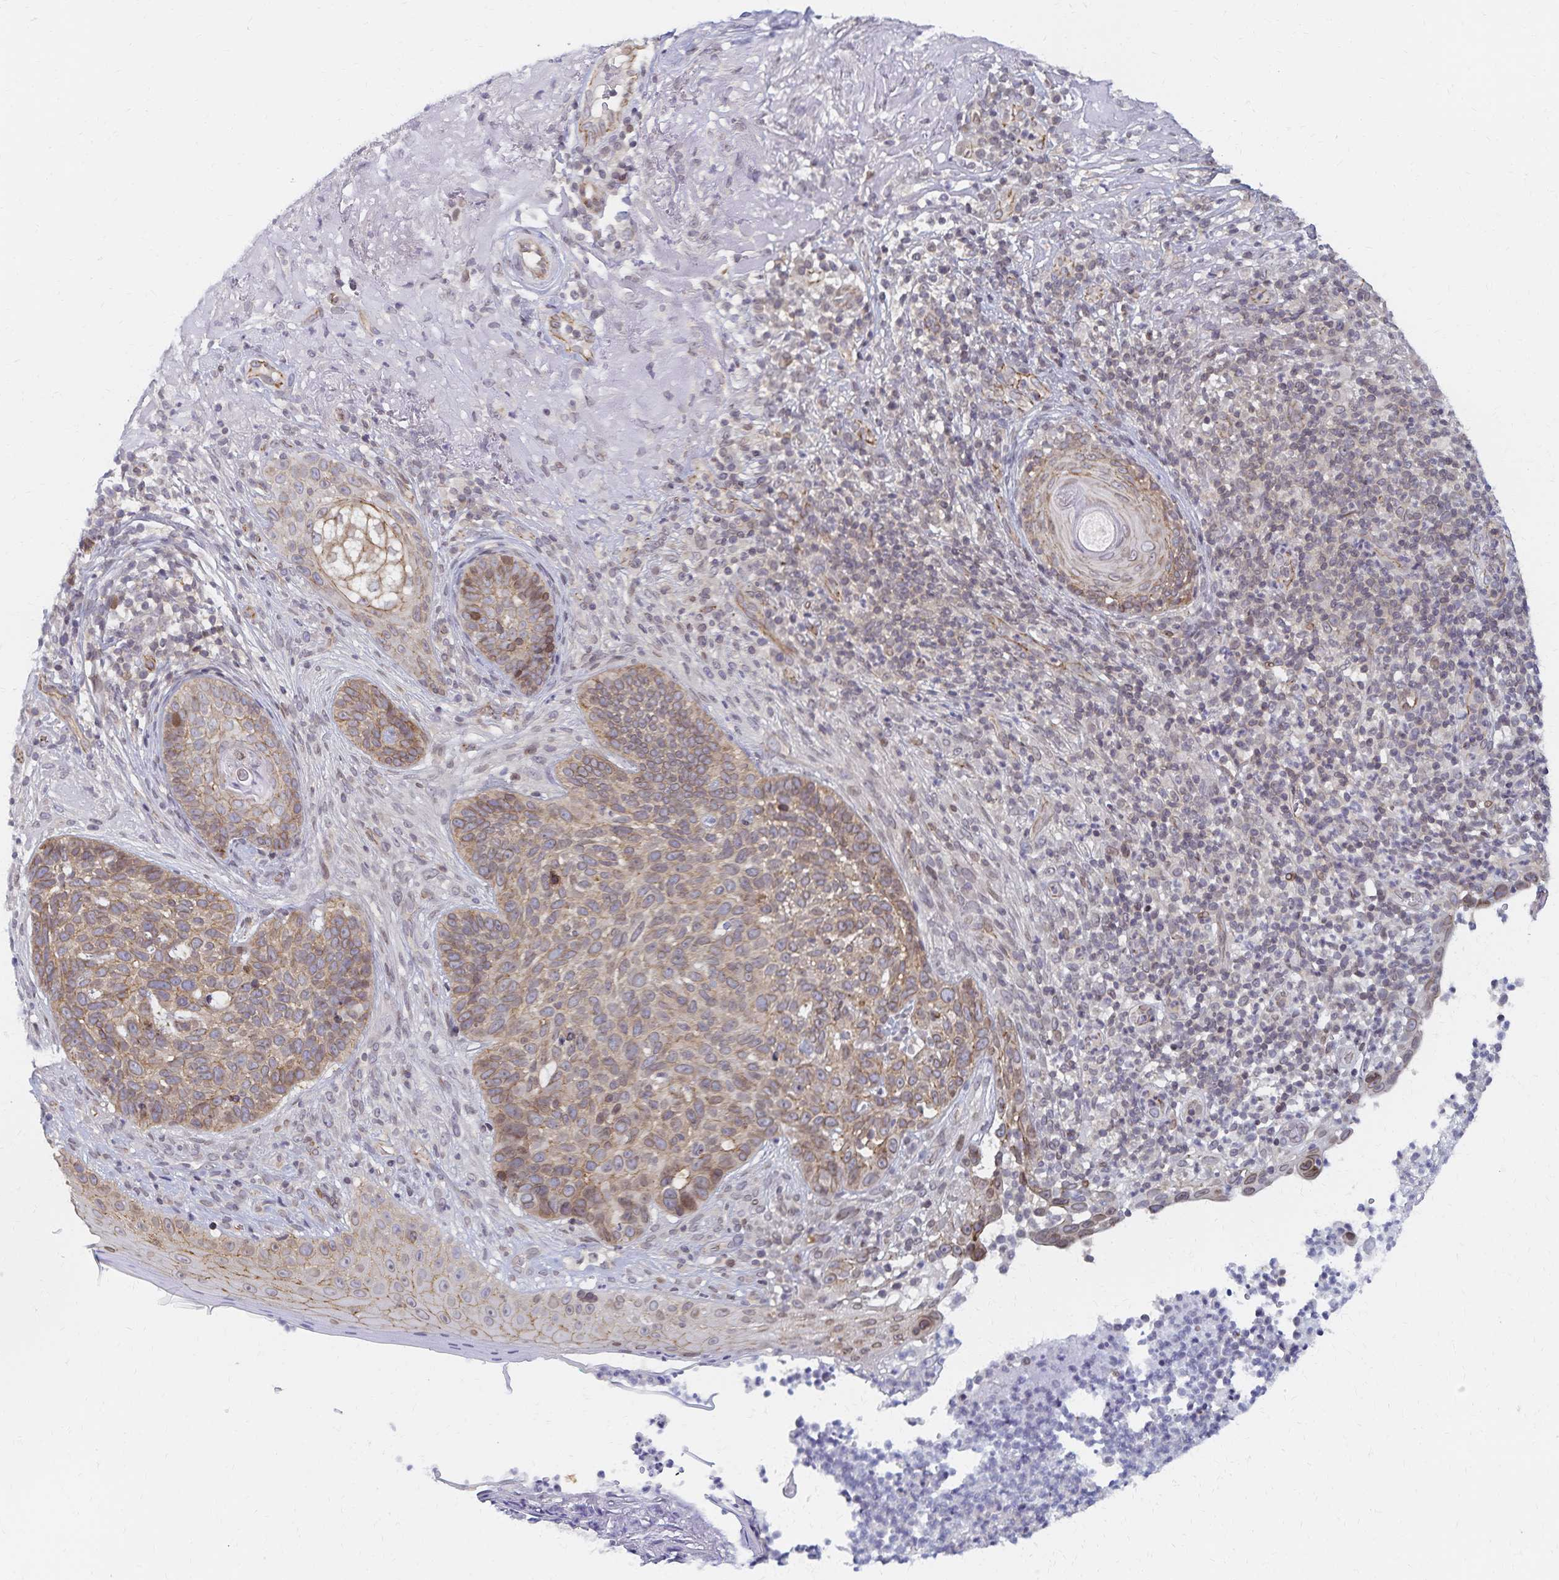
{"staining": {"intensity": "weak", "quantity": "25%-75%", "location": "cytoplasmic/membranous"}, "tissue": "skin cancer", "cell_type": "Tumor cells", "image_type": "cancer", "snomed": [{"axis": "morphology", "description": "Basal cell carcinoma"}, {"axis": "topography", "description": "Skin"}, {"axis": "topography", "description": "Skin of face"}], "caption": "The immunohistochemical stain highlights weak cytoplasmic/membranous staining in tumor cells of skin basal cell carcinoma tissue. The protein of interest is shown in brown color, while the nuclei are stained blue.", "gene": "RAB9B", "patient": {"sex": "female", "age": 95}}